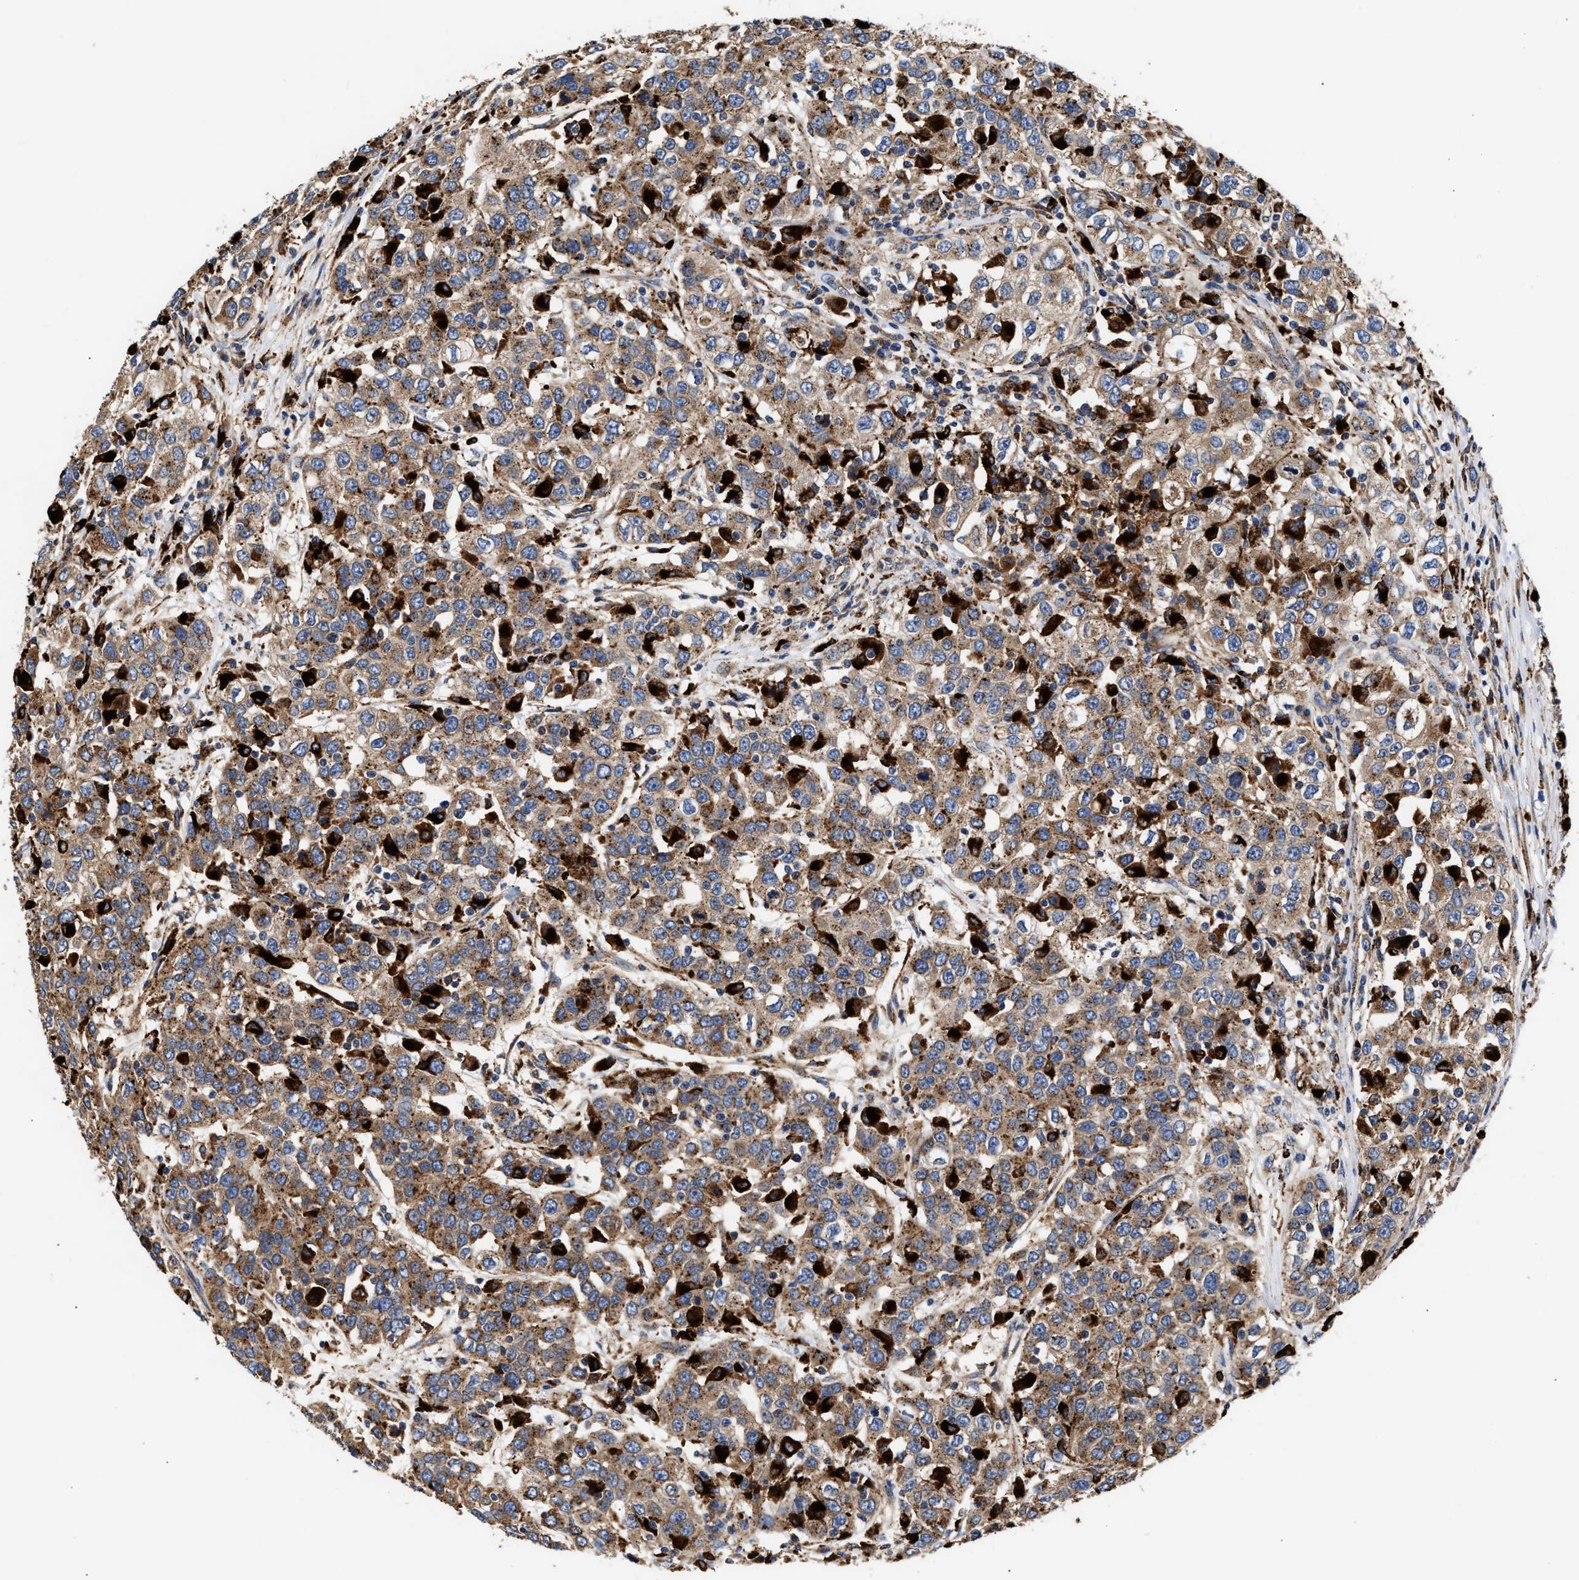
{"staining": {"intensity": "moderate", "quantity": ">75%", "location": "cytoplasmic/membranous"}, "tissue": "urothelial cancer", "cell_type": "Tumor cells", "image_type": "cancer", "snomed": [{"axis": "morphology", "description": "Urothelial carcinoma, High grade"}, {"axis": "topography", "description": "Urinary bladder"}], "caption": "IHC image of urothelial cancer stained for a protein (brown), which reveals medium levels of moderate cytoplasmic/membranous staining in about >75% of tumor cells.", "gene": "CCDC146", "patient": {"sex": "female", "age": 80}}